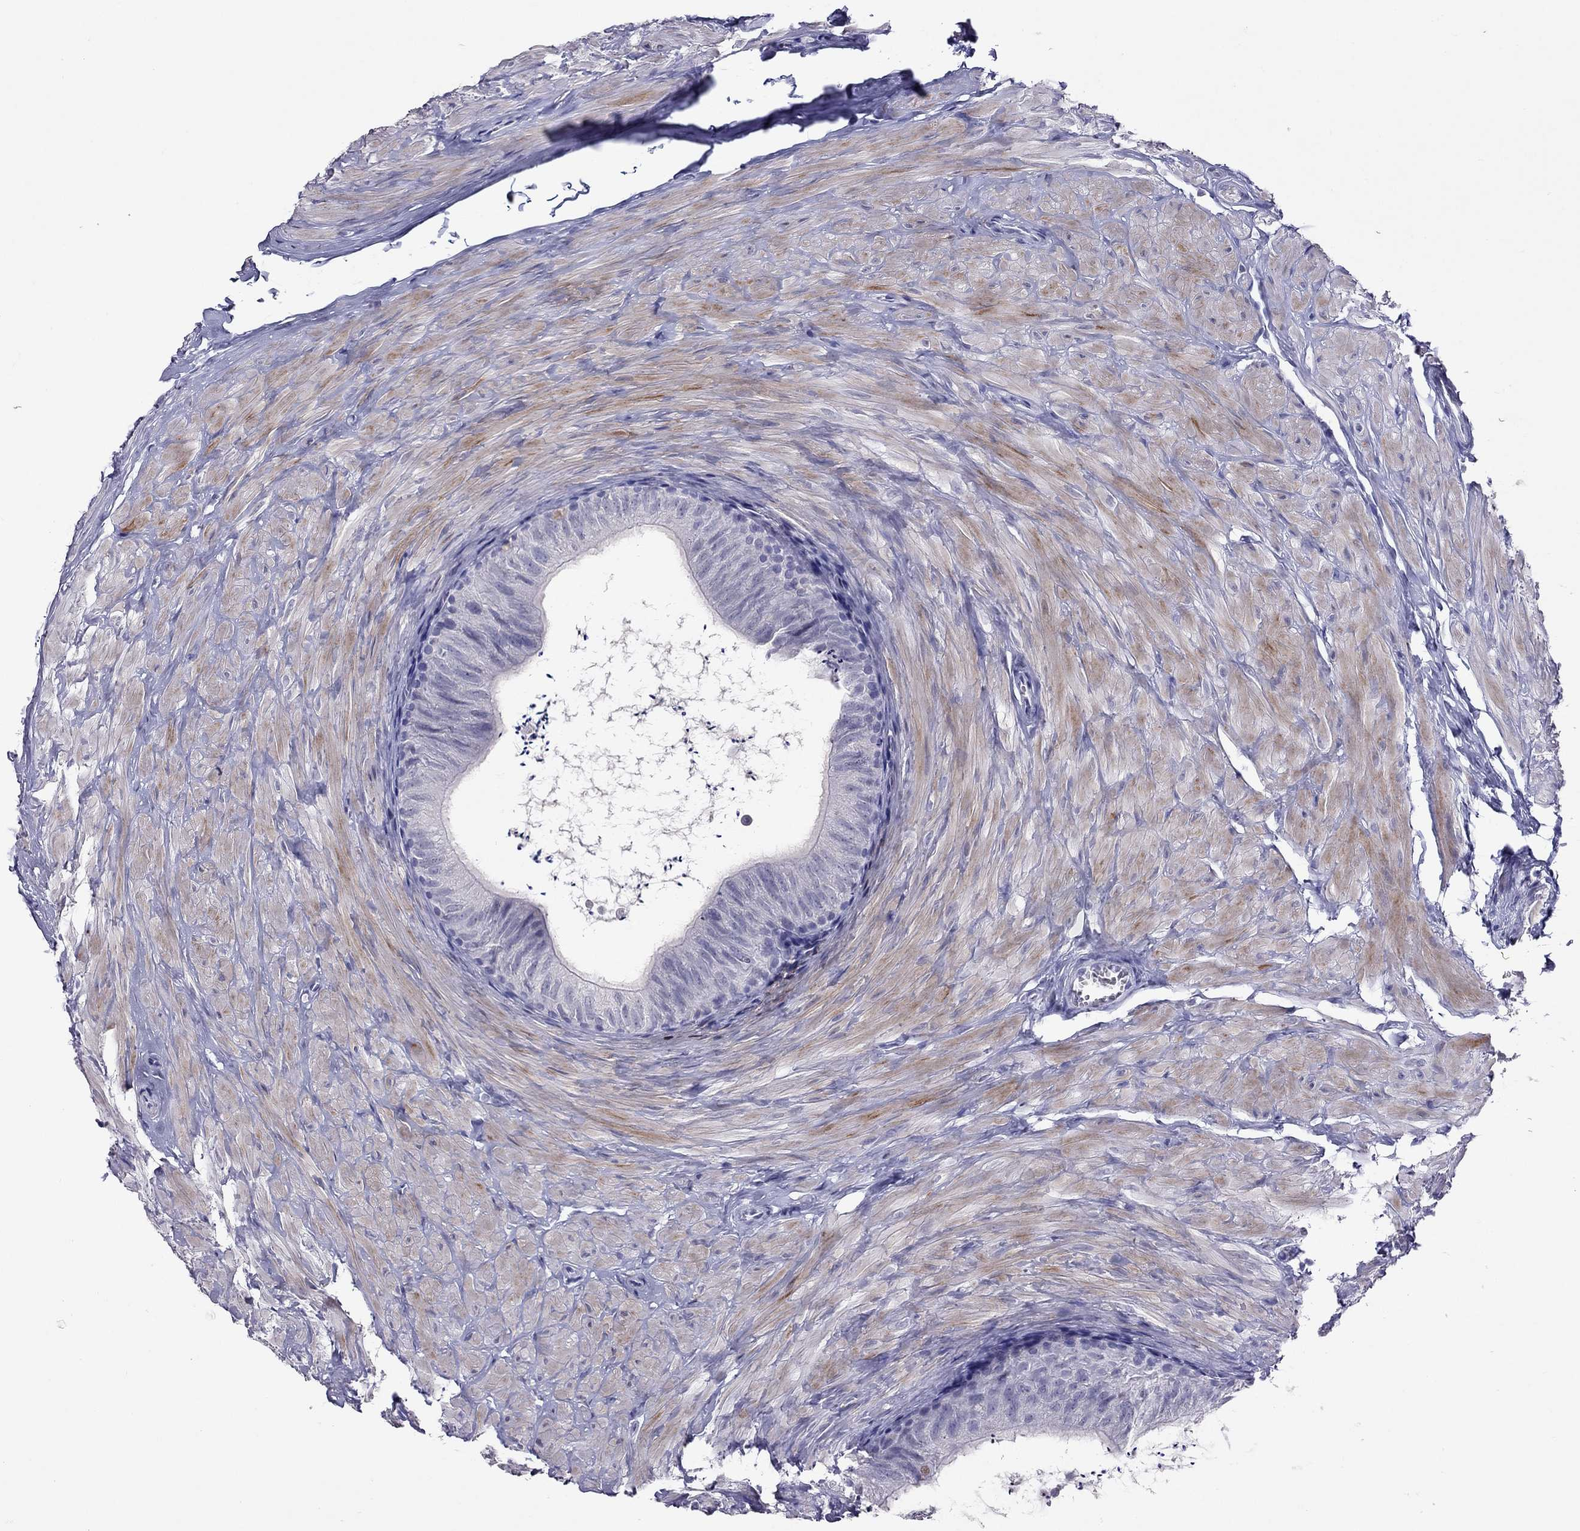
{"staining": {"intensity": "negative", "quantity": "none", "location": "none"}, "tissue": "epididymis", "cell_type": "Glandular cells", "image_type": "normal", "snomed": [{"axis": "morphology", "description": "Normal tissue, NOS"}, {"axis": "topography", "description": "Epididymis"}], "caption": "Unremarkable epididymis was stained to show a protein in brown. There is no significant staining in glandular cells. (Brightfield microscopy of DAB (3,3'-diaminobenzidine) immunohistochemistry at high magnification).", "gene": "PSMB11", "patient": {"sex": "male", "age": 32}}